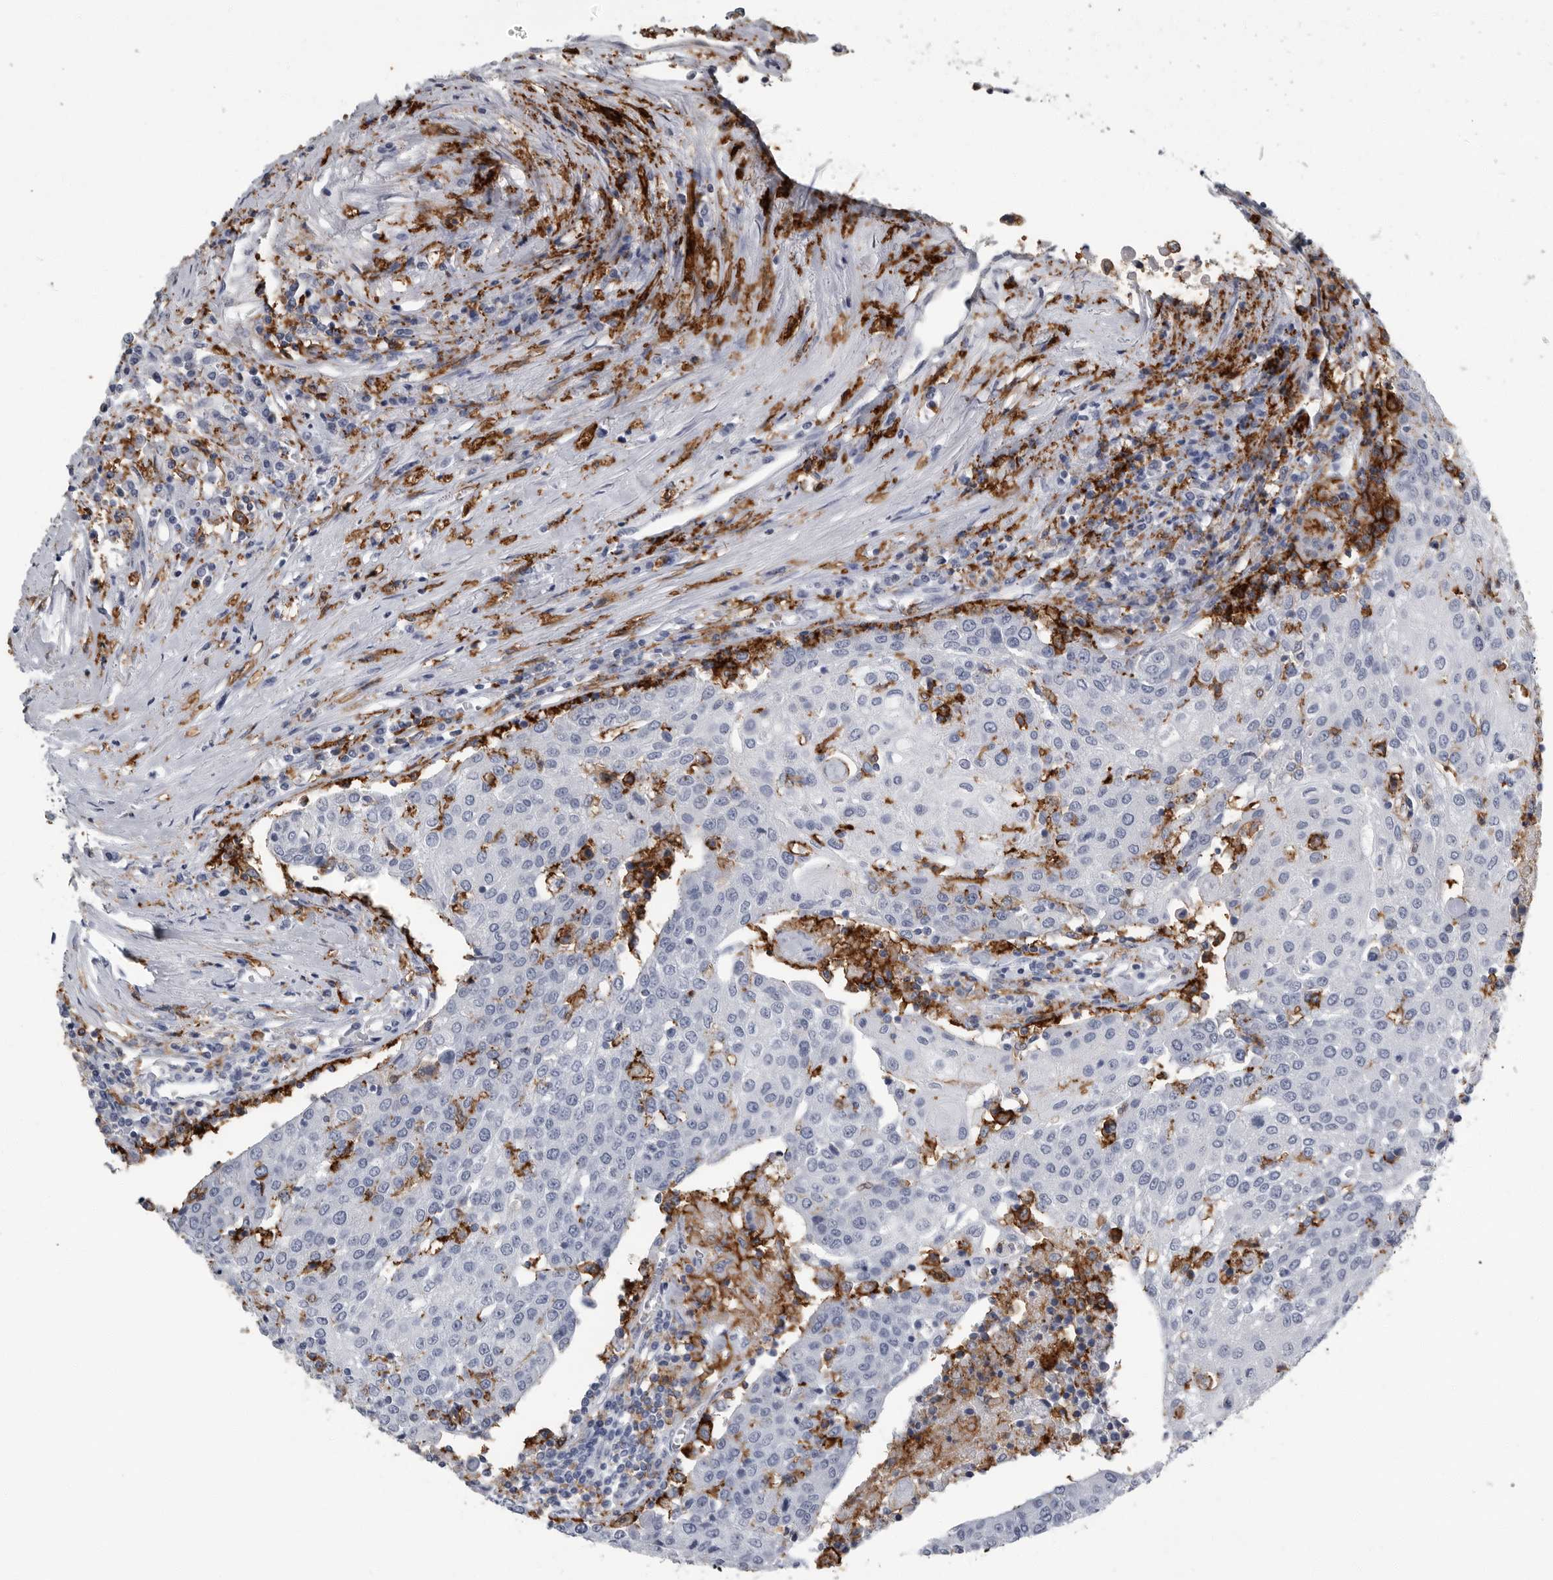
{"staining": {"intensity": "negative", "quantity": "none", "location": "none"}, "tissue": "urothelial cancer", "cell_type": "Tumor cells", "image_type": "cancer", "snomed": [{"axis": "morphology", "description": "Urothelial carcinoma, High grade"}, {"axis": "topography", "description": "Urinary bladder"}], "caption": "A micrograph of human urothelial cancer is negative for staining in tumor cells.", "gene": "FCER1G", "patient": {"sex": "female", "age": 85}}